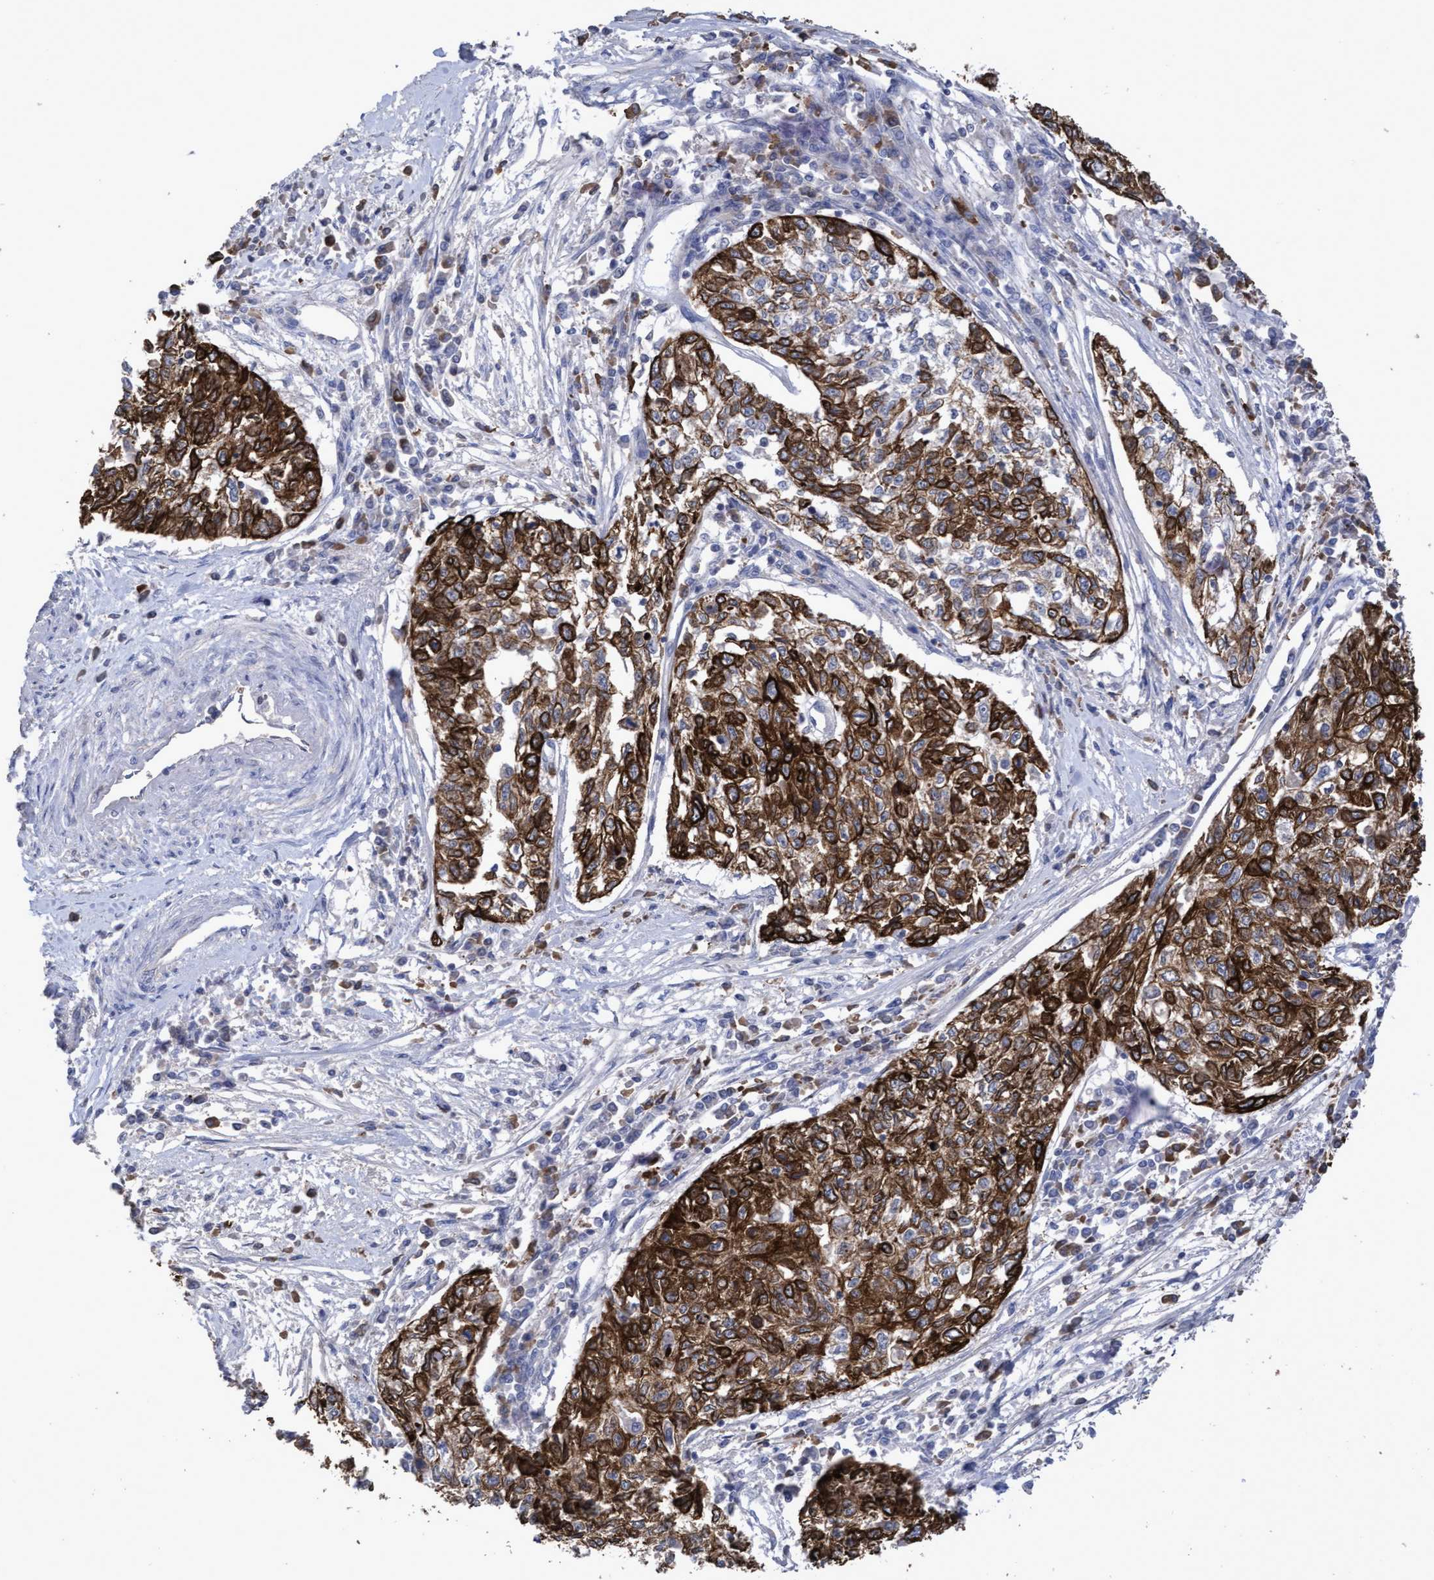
{"staining": {"intensity": "strong", "quantity": "25%-75%", "location": "cytoplasmic/membranous"}, "tissue": "cervical cancer", "cell_type": "Tumor cells", "image_type": "cancer", "snomed": [{"axis": "morphology", "description": "Squamous cell carcinoma, NOS"}, {"axis": "topography", "description": "Cervix"}], "caption": "Protein expression by immunohistochemistry reveals strong cytoplasmic/membranous positivity in about 25%-75% of tumor cells in cervical cancer (squamous cell carcinoma).", "gene": "KRT24", "patient": {"sex": "female", "age": 57}}